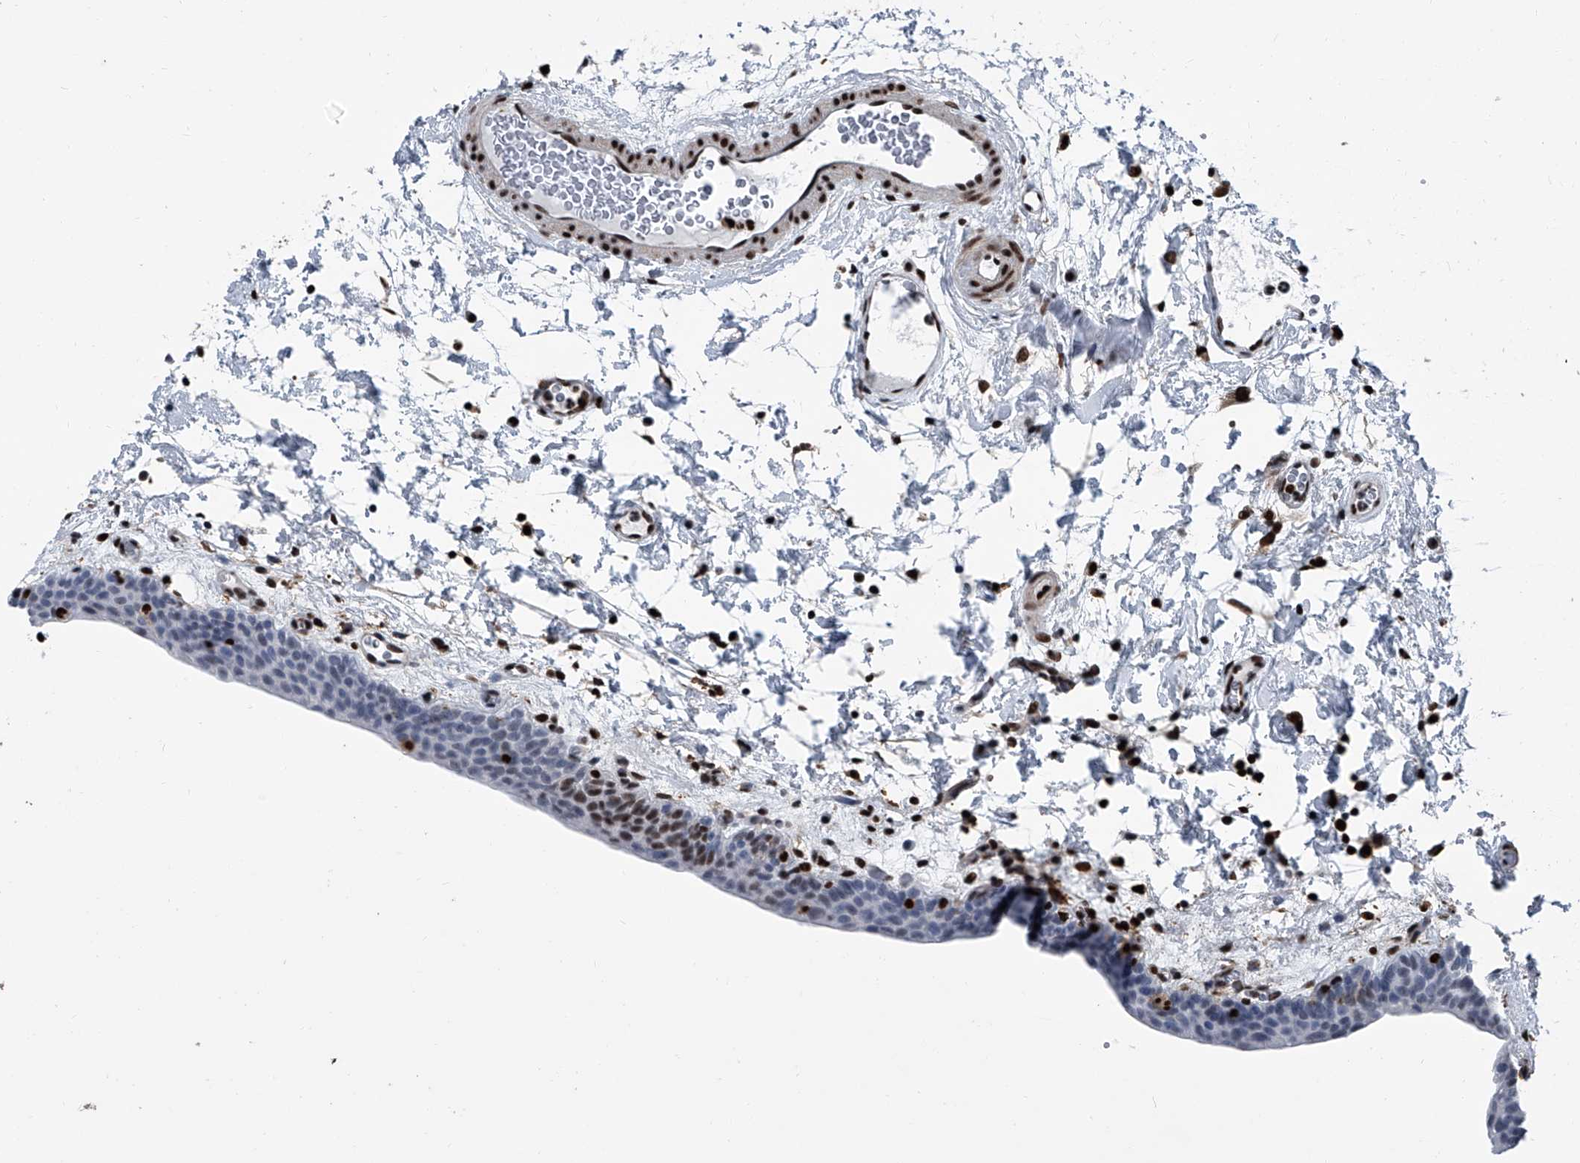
{"staining": {"intensity": "moderate", "quantity": "<25%", "location": "nuclear"}, "tissue": "urinary bladder", "cell_type": "Urothelial cells", "image_type": "normal", "snomed": [{"axis": "morphology", "description": "Normal tissue, NOS"}, {"axis": "topography", "description": "Urinary bladder"}], "caption": "Immunohistochemical staining of unremarkable human urinary bladder shows low levels of moderate nuclear expression in approximately <25% of urothelial cells.", "gene": "FKBP5", "patient": {"sex": "male", "age": 83}}